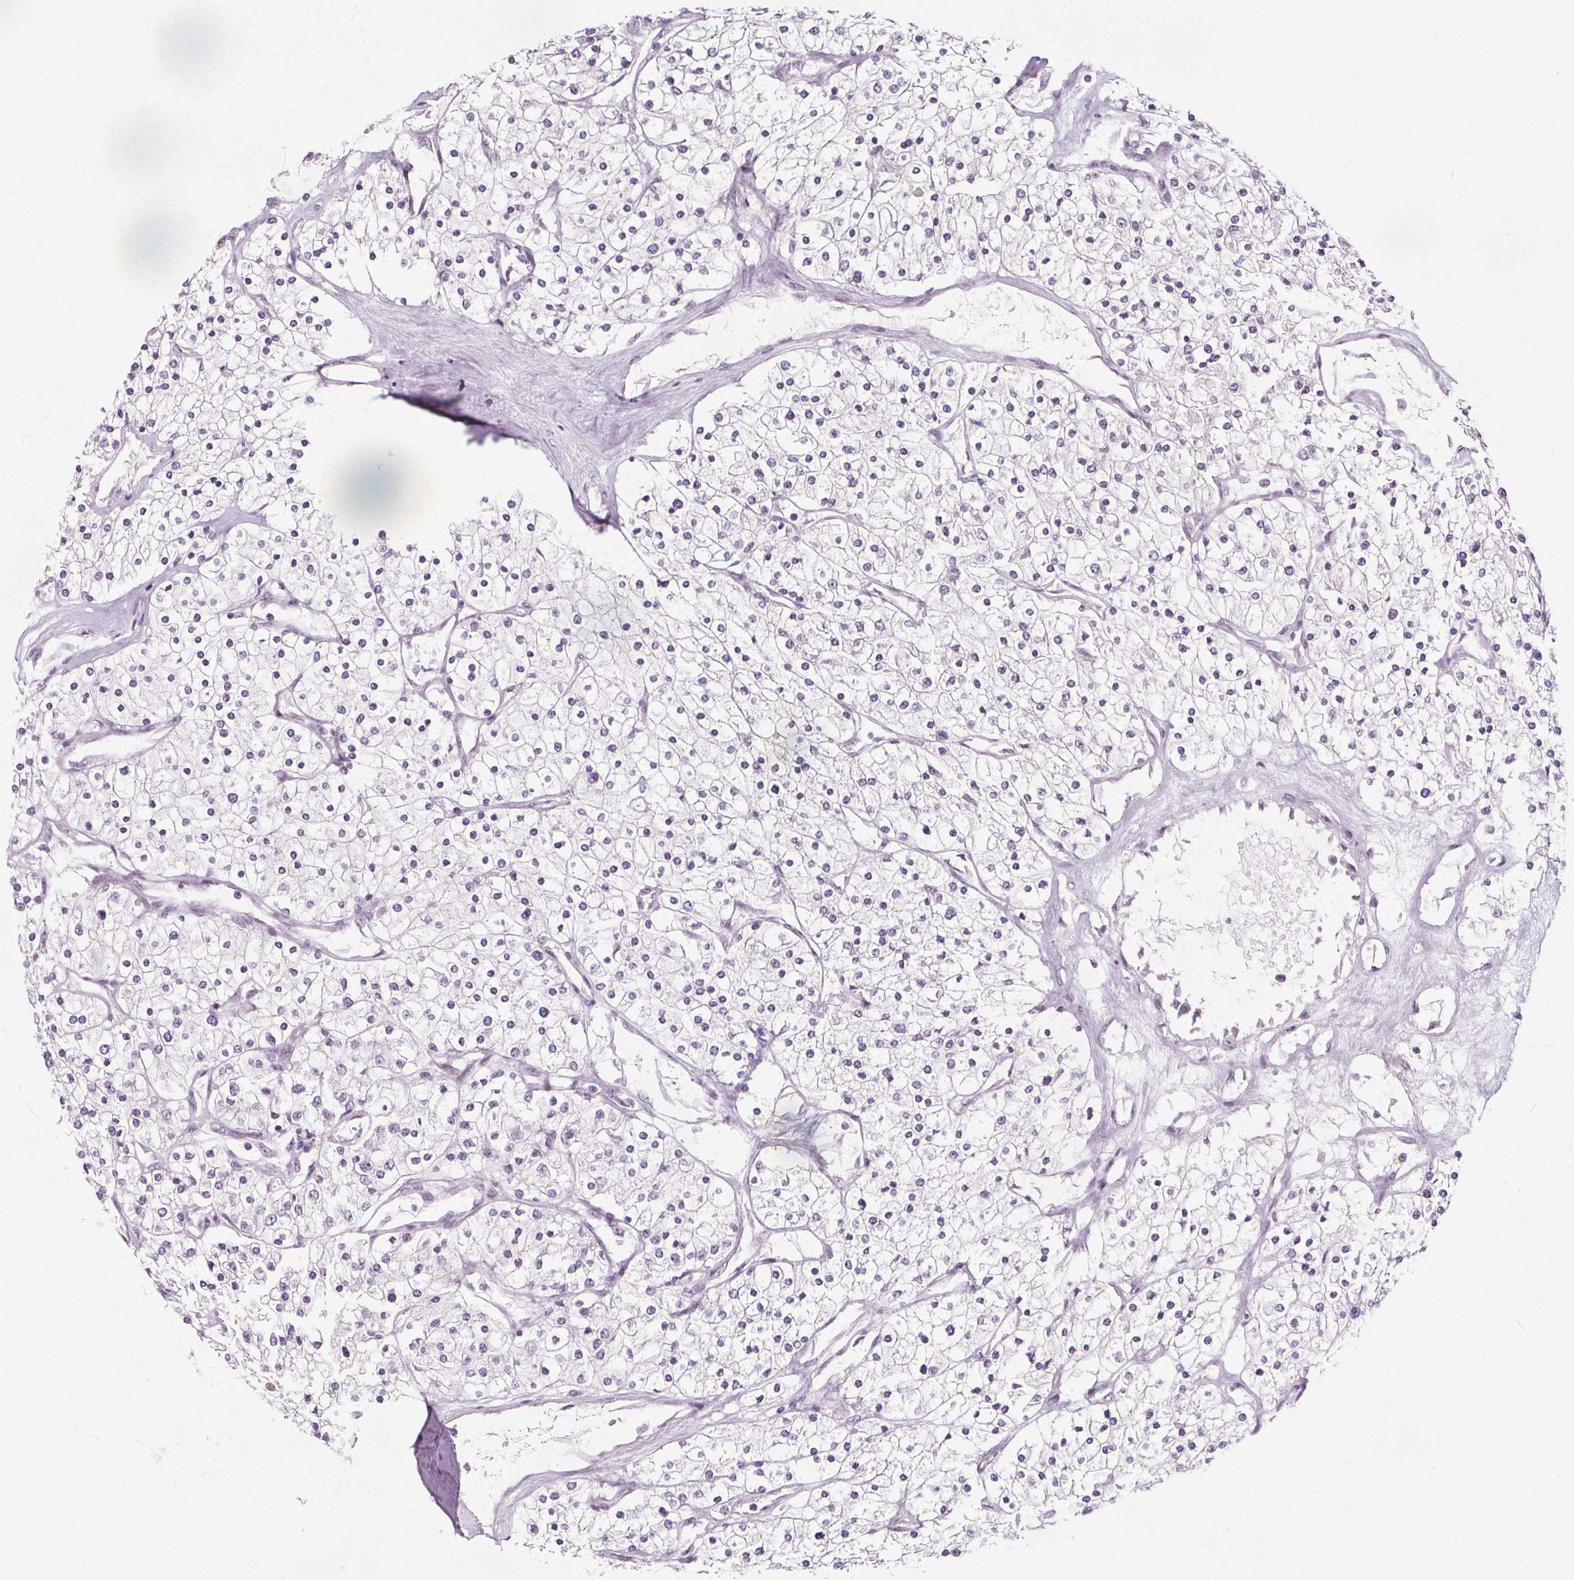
{"staining": {"intensity": "negative", "quantity": "none", "location": "none"}, "tissue": "renal cancer", "cell_type": "Tumor cells", "image_type": "cancer", "snomed": [{"axis": "morphology", "description": "Adenocarcinoma, NOS"}, {"axis": "topography", "description": "Kidney"}], "caption": "Photomicrograph shows no protein staining in tumor cells of renal cancer tissue.", "gene": "TAF6L", "patient": {"sex": "male", "age": 80}}